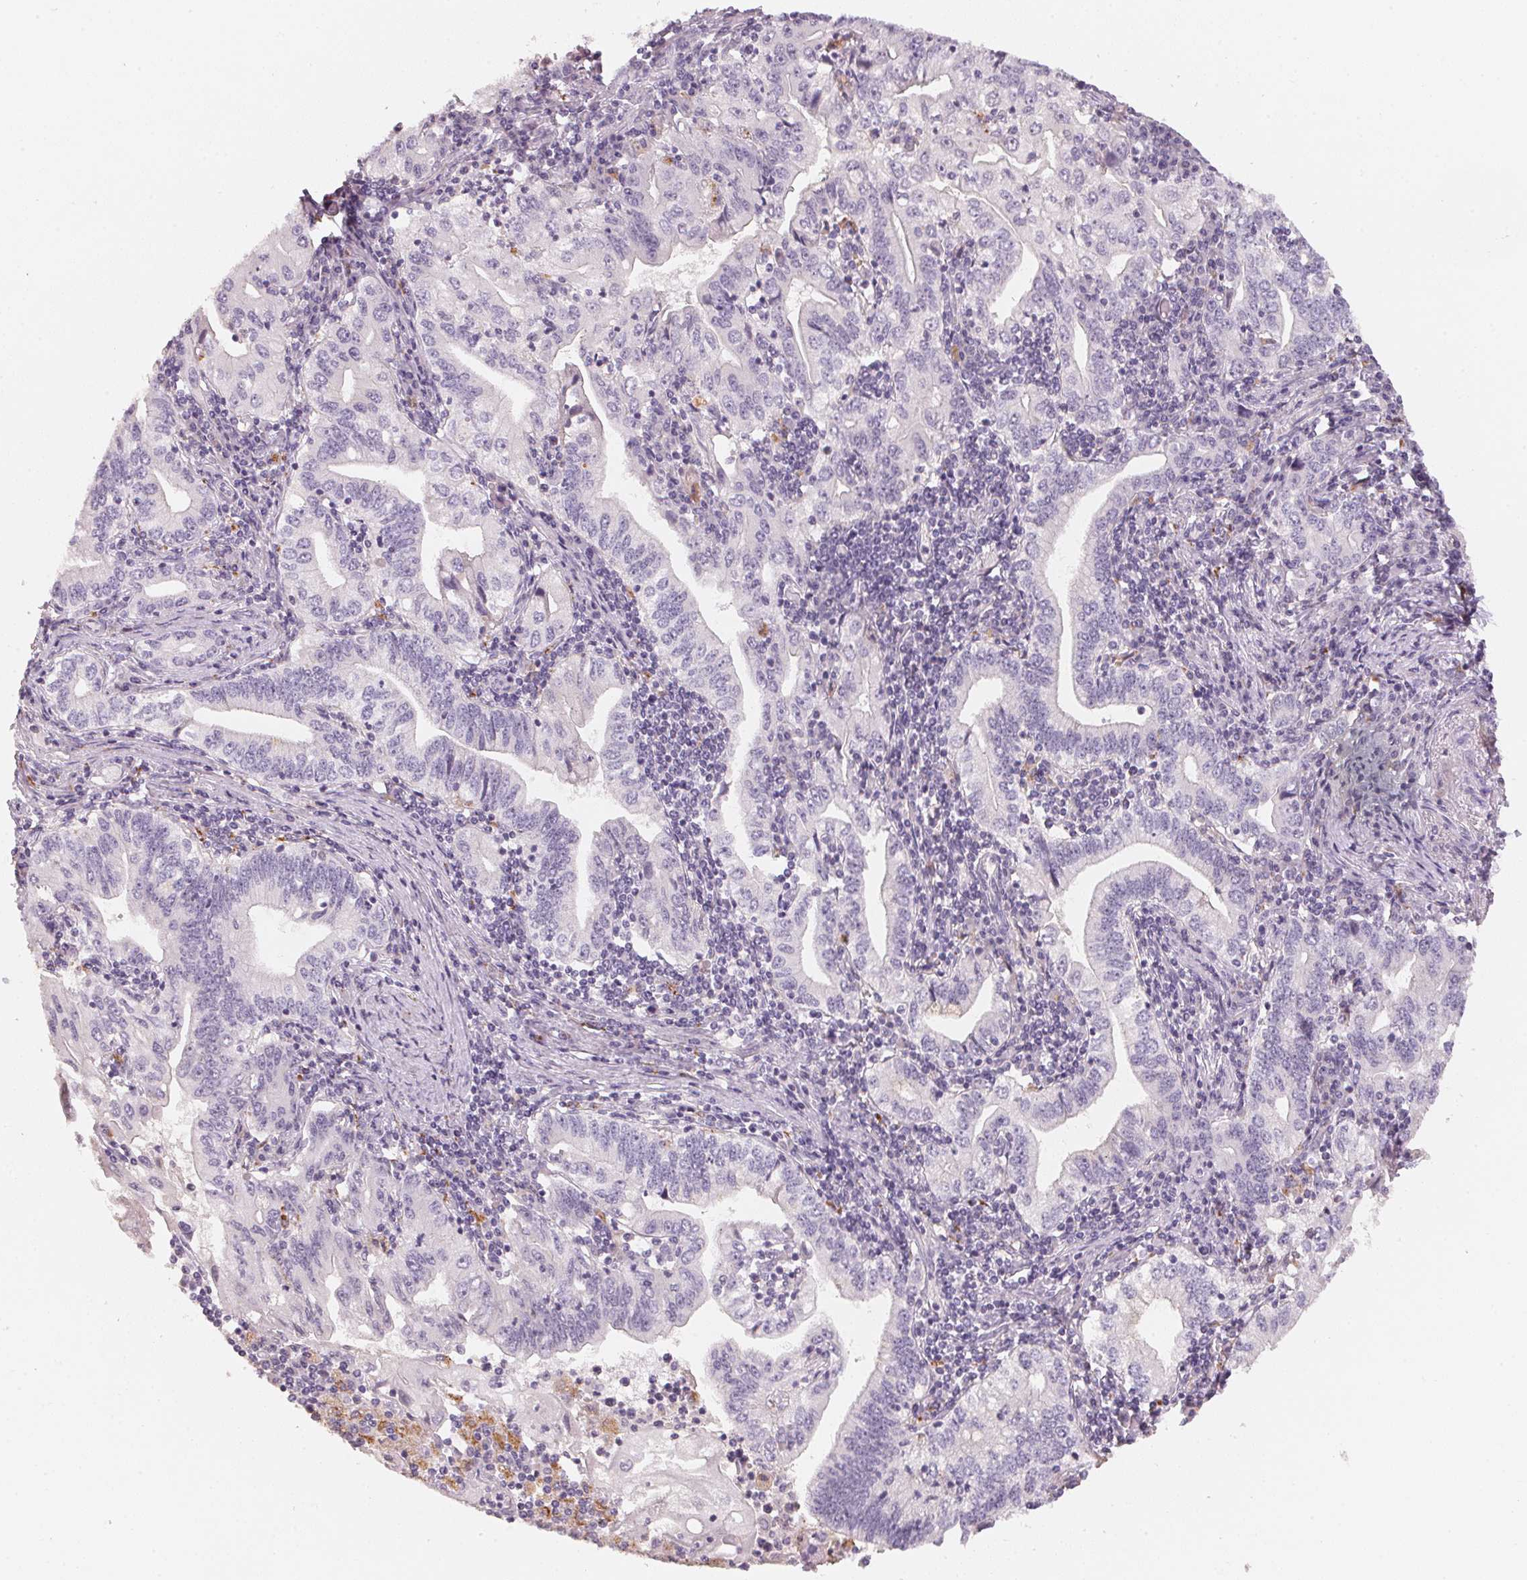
{"staining": {"intensity": "negative", "quantity": "none", "location": "none"}, "tissue": "stomach cancer", "cell_type": "Tumor cells", "image_type": "cancer", "snomed": [{"axis": "morphology", "description": "Adenocarcinoma, NOS"}, {"axis": "topography", "description": "Stomach, lower"}], "caption": "This micrograph is of stomach cancer (adenocarcinoma) stained with immunohistochemistry (IHC) to label a protein in brown with the nuclei are counter-stained blue. There is no positivity in tumor cells.", "gene": "TREH", "patient": {"sex": "female", "age": 72}}